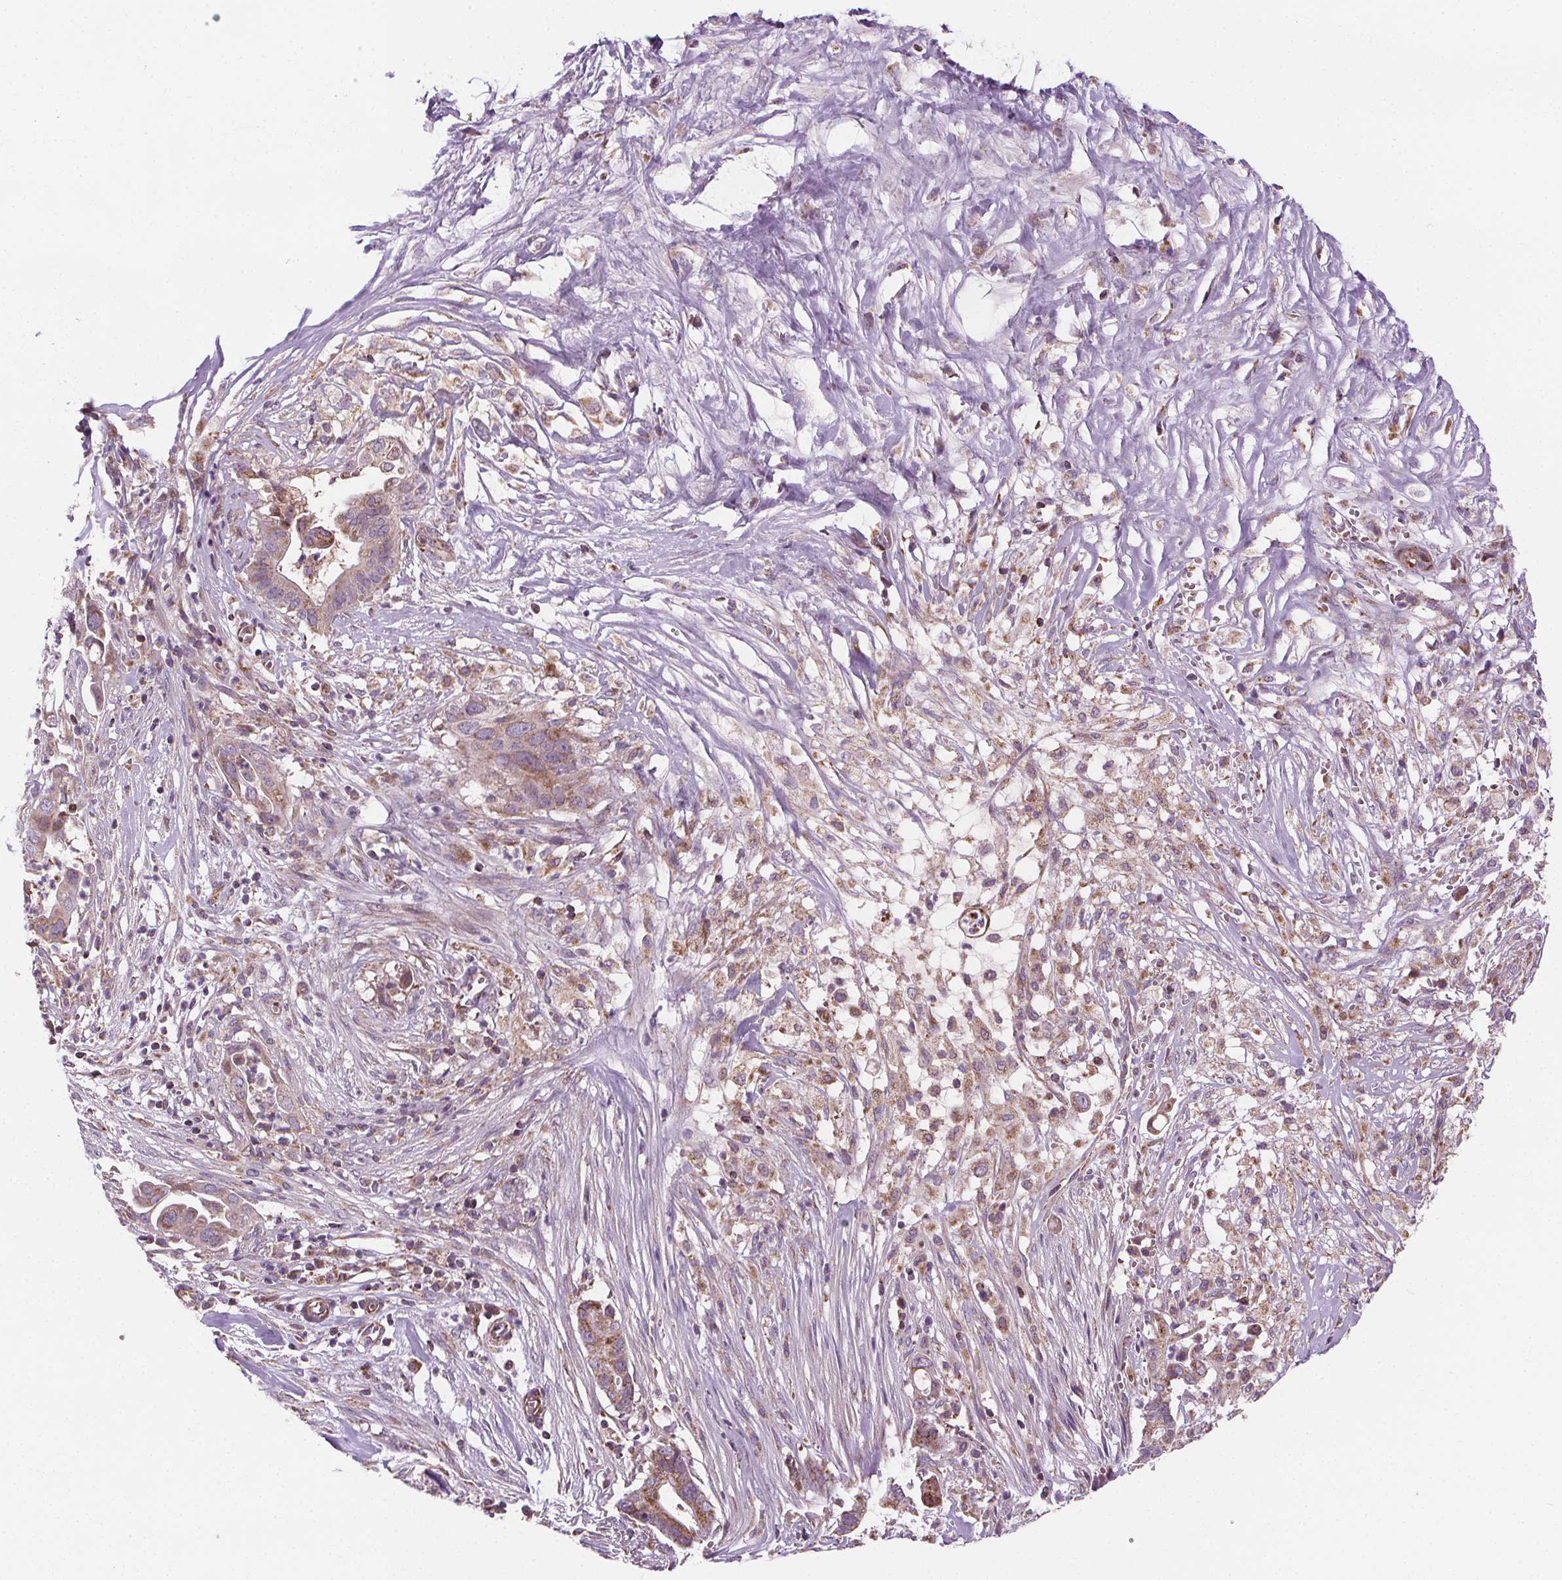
{"staining": {"intensity": "moderate", "quantity": "25%-75%", "location": "cytoplasmic/membranous"}, "tissue": "pancreatic cancer", "cell_type": "Tumor cells", "image_type": "cancer", "snomed": [{"axis": "morphology", "description": "Adenocarcinoma, NOS"}, {"axis": "topography", "description": "Pancreas"}], "caption": "DAB (3,3'-diaminobenzidine) immunohistochemical staining of human pancreatic cancer shows moderate cytoplasmic/membranous protein staining in about 25%-75% of tumor cells. The staining was performed using DAB (3,3'-diaminobenzidine), with brown indicating positive protein expression. Nuclei are stained blue with hematoxylin.", "gene": "GOLT1B", "patient": {"sex": "male", "age": 61}}